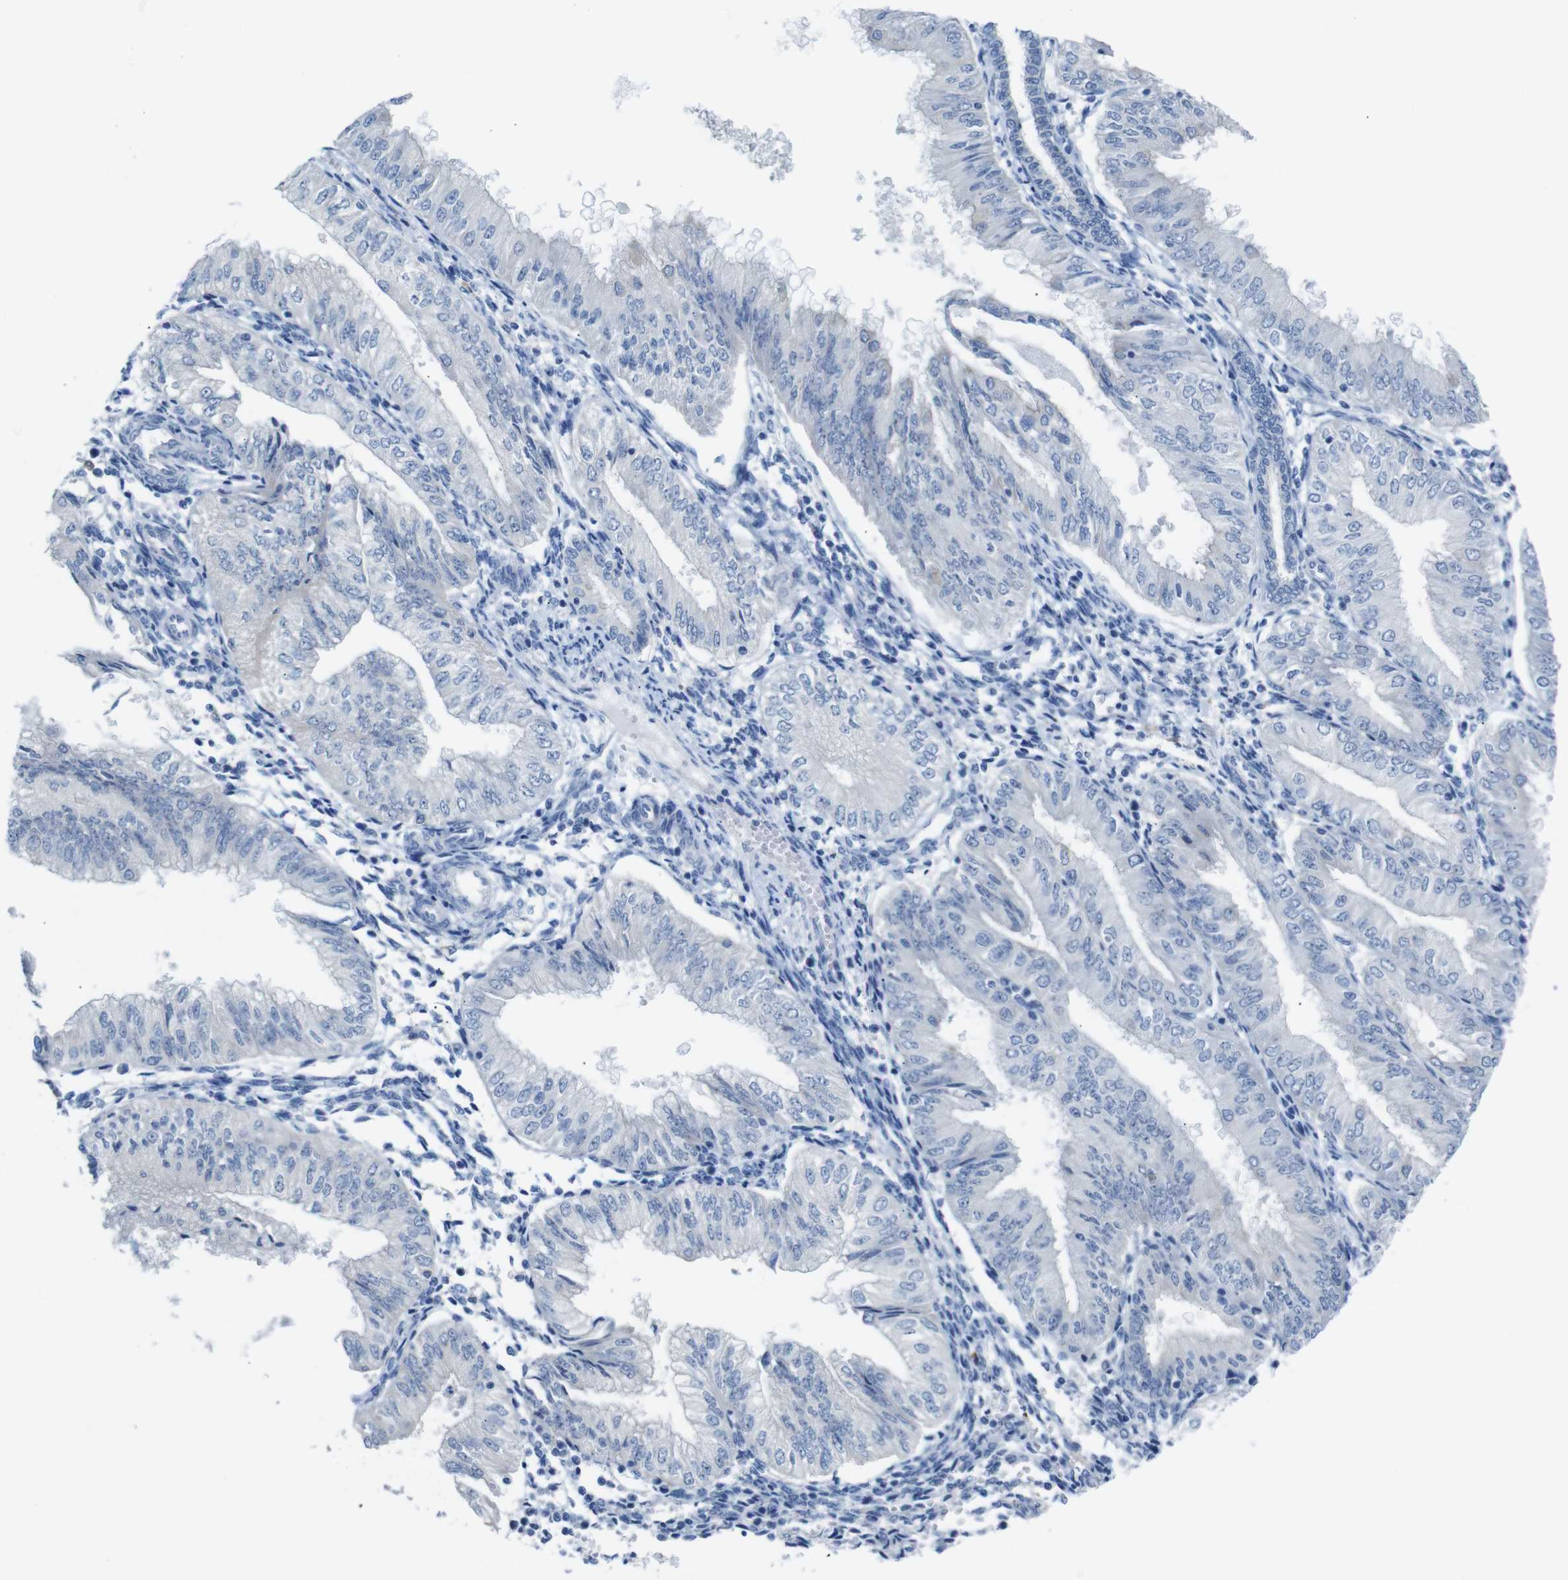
{"staining": {"intensity": "negative", "quantity": "none", "location": "none"}, "tissue": "endometrial cancer", "cell_type": "Tumor cells", "image_type": "cancer", "snomed": [{"axis": "morphology", "description": "Adenocarcinoma, NOS"}, {"axis": "topography", "description": "Endometrium"}], "caption": "A high-resolution histopathology image shows immunohistochemistry (IHC) staining of endometrial cancer (adenocarcinoma), which reveals no significant expression in tumor cells. (DAB immunohistochemistry visualized using brightfield microscopy, high magnification).", "gene": "C1orf210", "patient": {"sex": "female", "age": 53}}